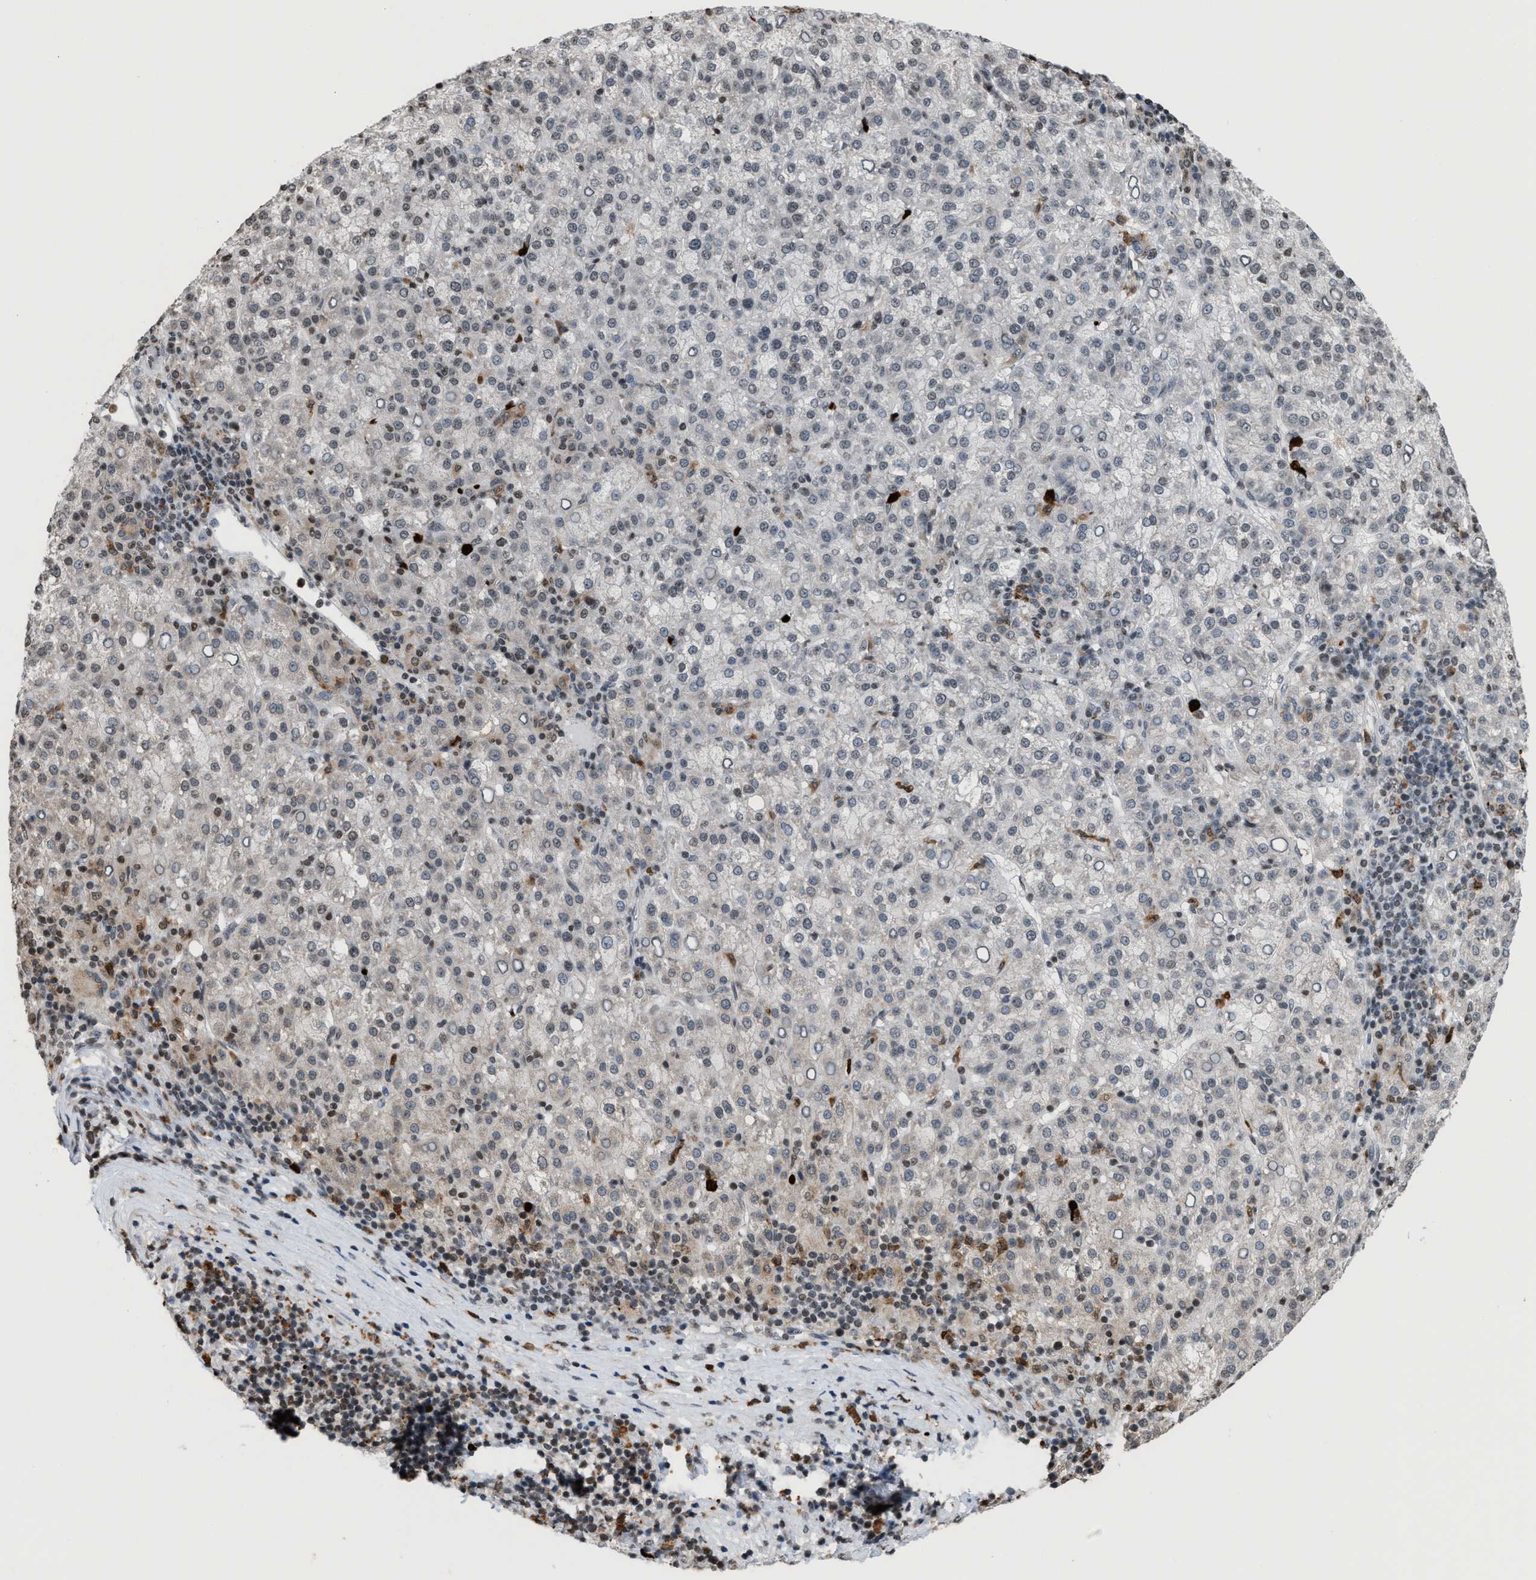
{"staining": {"intensity": "weak", "quantity": "<25%", "location": "cytoplasmic/membranous"}, "tissue": "liver cancer", "cell_type": "Tumor cells", "image_type": "cancer", "snomed": [{"axis": "morphology", "description": "Carcinoma, Hepatocellular, NOS"}, {"axis": "topography", "description": "Liver"}], "caption": "This image is of liver hepatocellular carcinoma stained with immunohistochemistry to label a protein in brown with the nuclei are counter-stained blue. There is no staining in tumor cells.", "gene": "PRUNE2", "patient": {"sex": "female", "age": 58}}